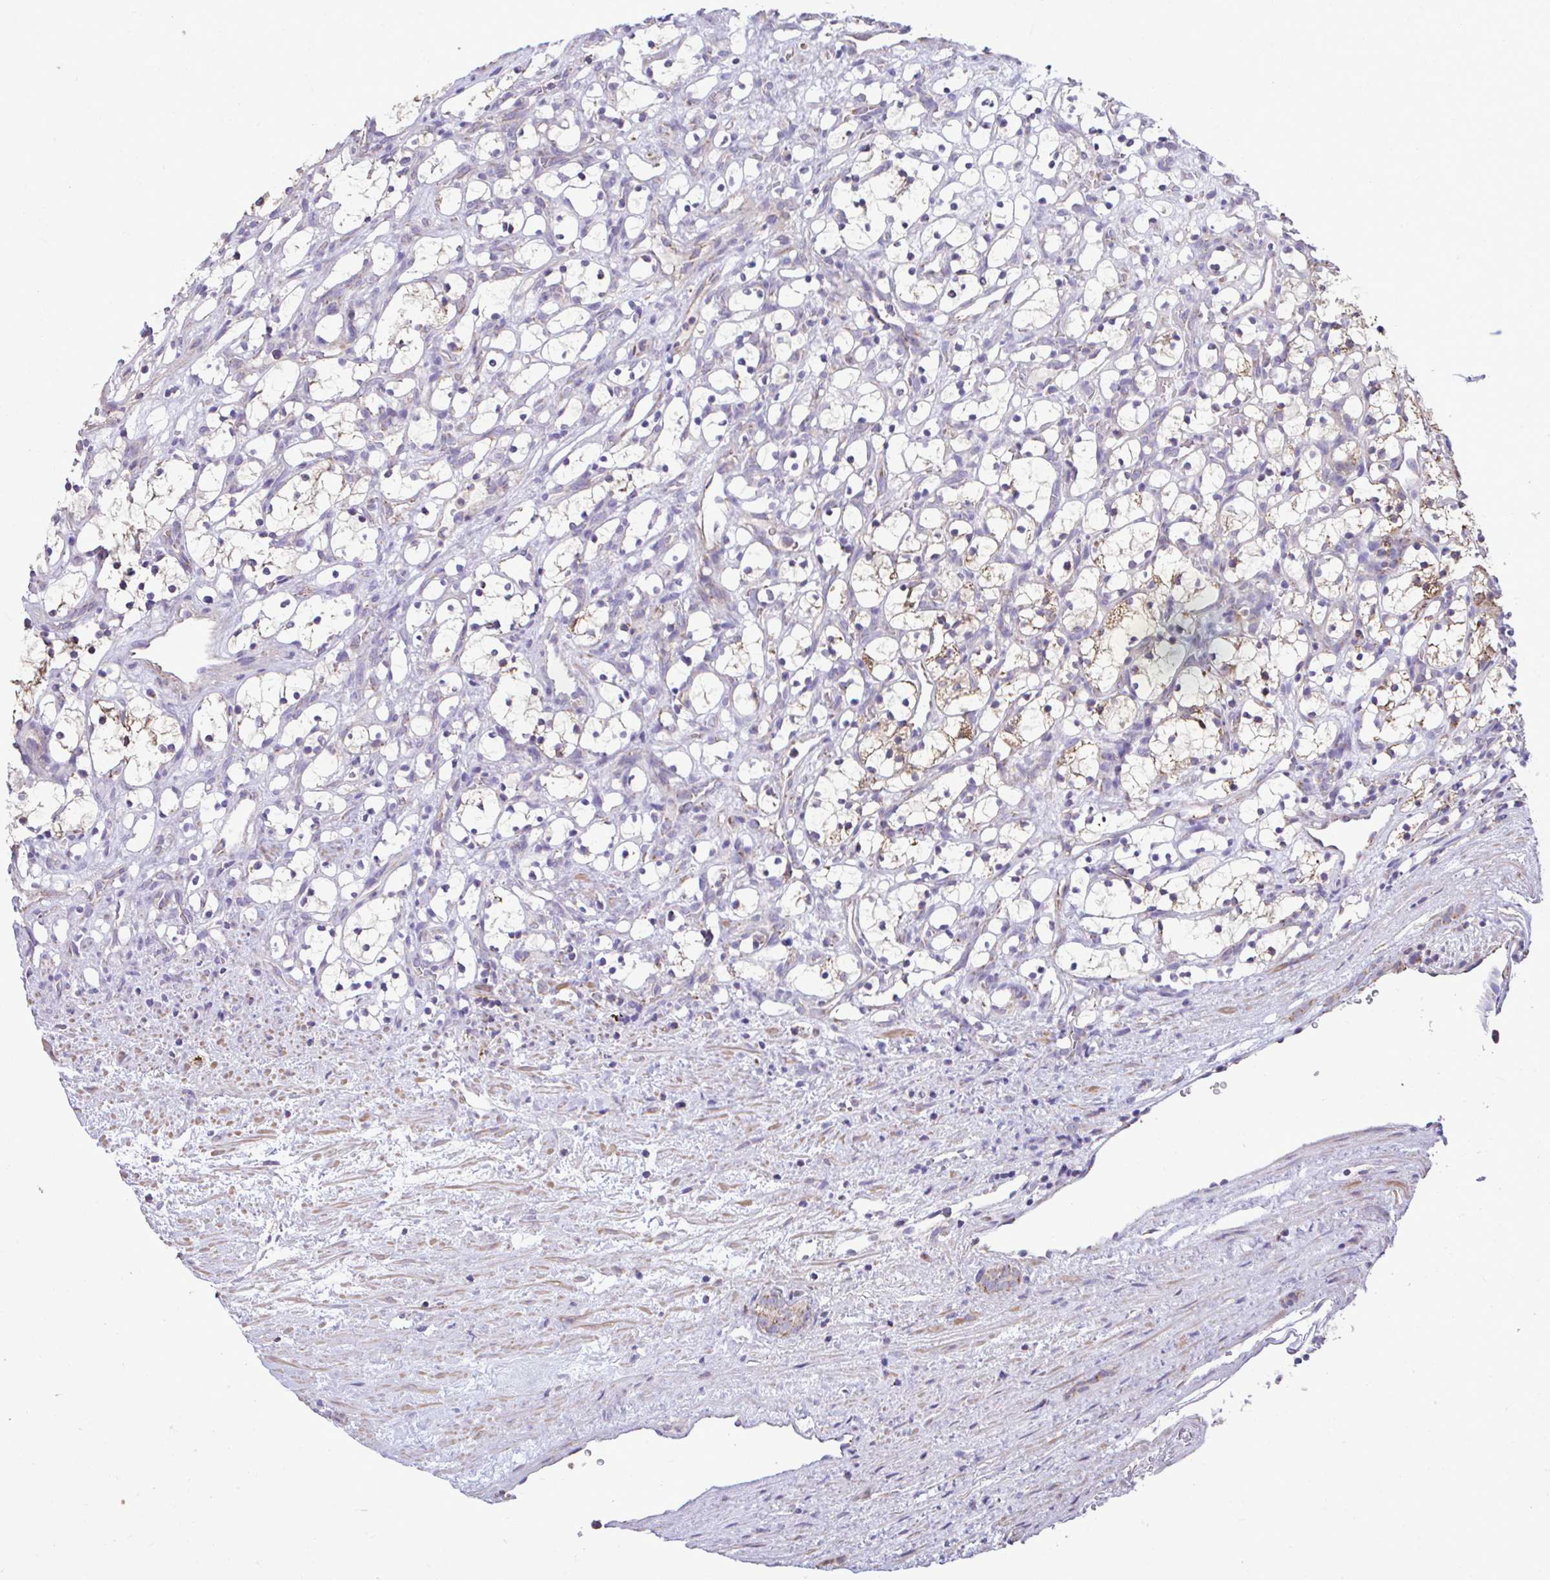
{"staining": {"intensity": "moderate", "quantity": "<25%", "location": "cytoplasmic/membranous"}, "tissue": "renal cancer", "cell_type": "Tumor cells", "image_type": "cancer", "snomed": [{"axis": "morphology", "description": "Adenocarcinoma, NOS"}, {"axis": "topography", "description": "Kidney"}], "caption": "This is a micrograph of immunohistochemistry (IHC) staining of renal cancer (adenocarcinoma), which shows moderate expression in the cytoplasmic/membranous of tumor cells.", "gene": "SARS2", "patient": {"sex": "female", "age": 69}}